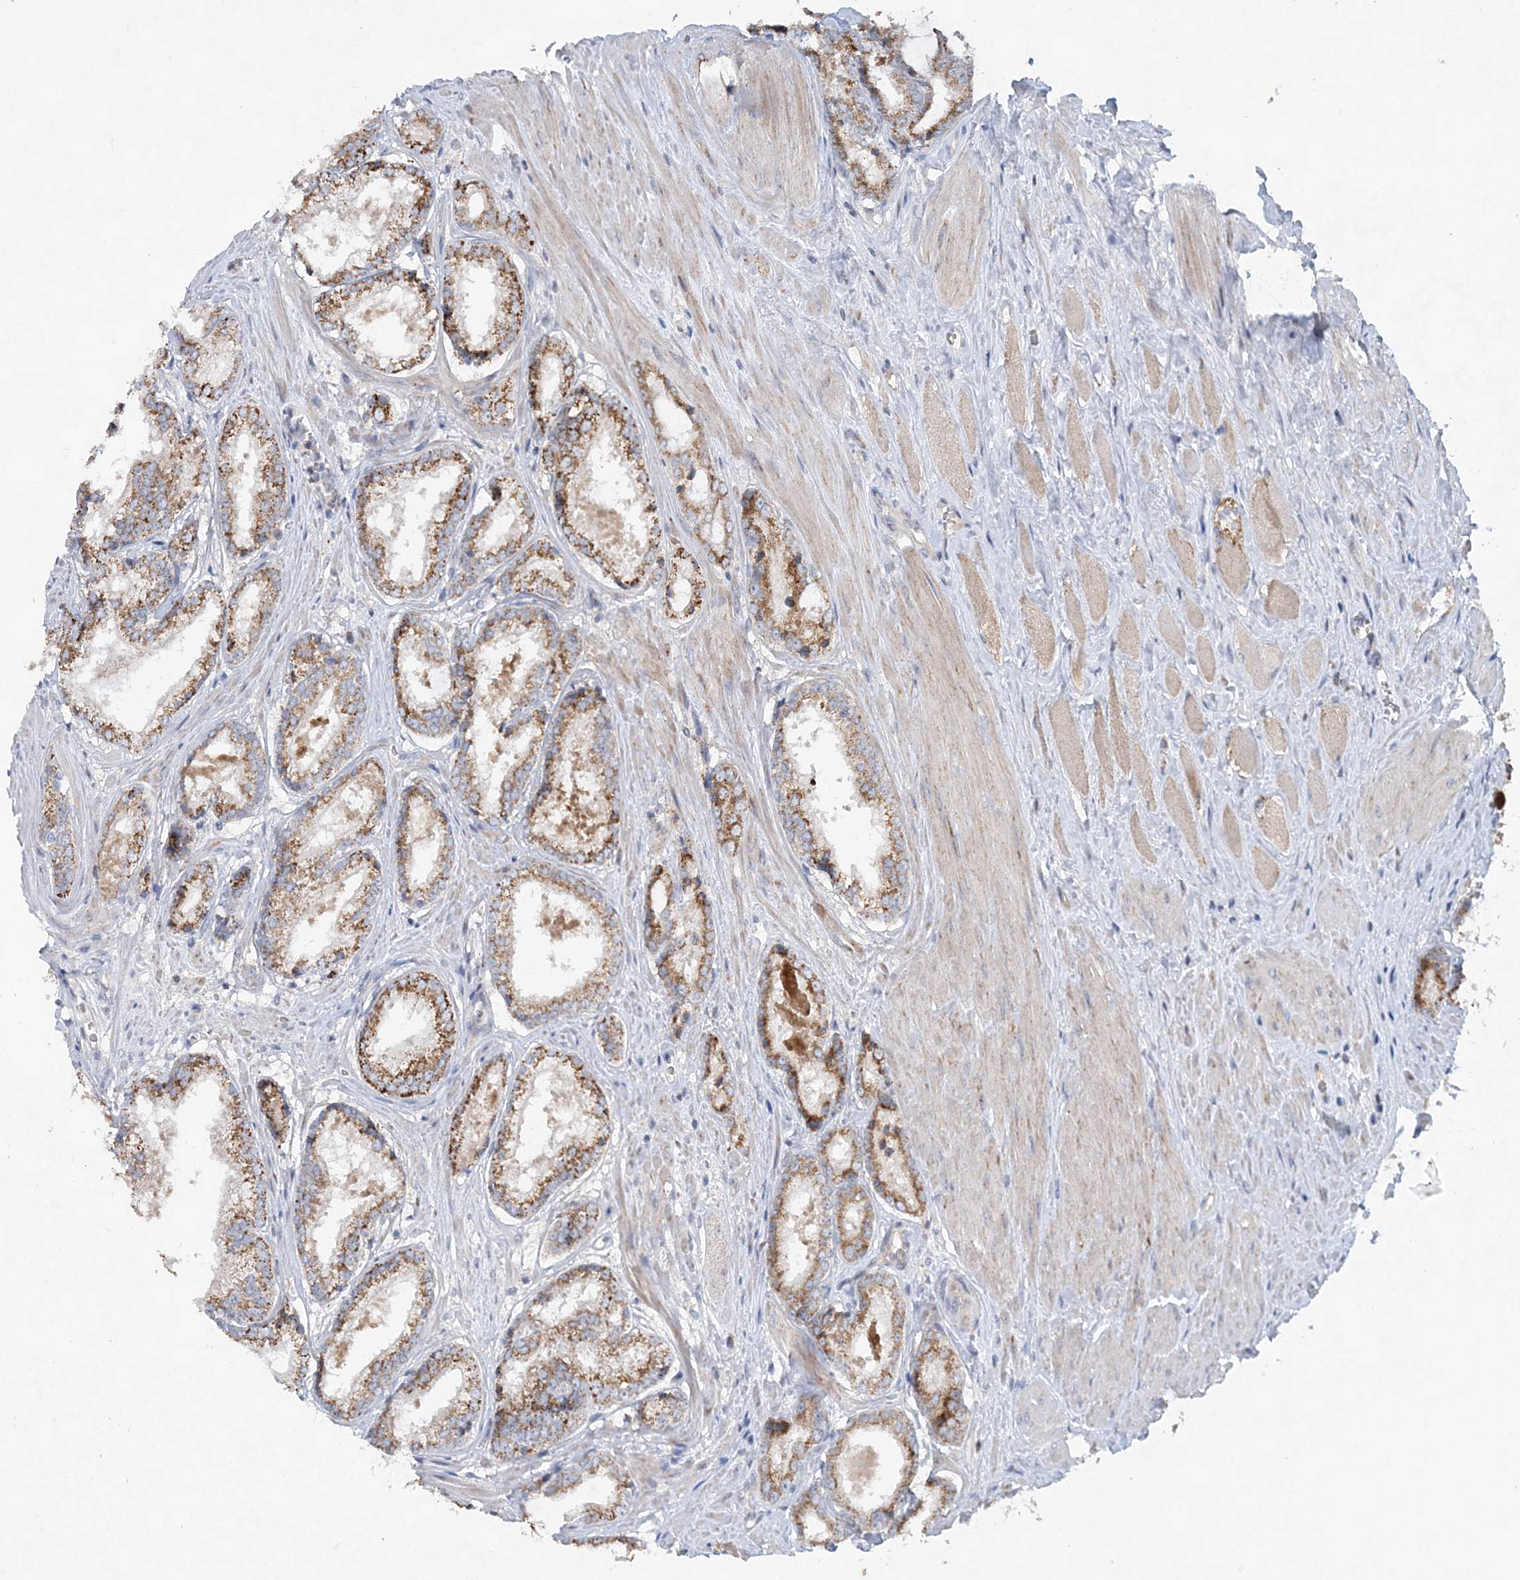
{"staining": {"intensity": "moderate", "quantity": ">75%", "location": "cytoplasmic/membranous"}, "tissue": "prostate cancer", "cell_type": "Tumor cells", "image_type": "cancer", "snomed": [{"axis": "morphology", "description": "Adenocarcinoma, Low grade"}, {"axis": "topography", "description": "Prostate"}], "caption": "High-magnification brightfield microscopy of prostate adenocarcinoma (low-grade) stained with DAB (3,3'-diaminobenzidine) (brown) and counterstained with hematoxylin (blue). tumor cells exhibit moderate cytoplasmic/membranous positivity is identified in about>75% of cells. The protein is shown in brown color, while the nuclei are stained blue.", "gene": "TRAPPC13", "patient": {"sex": "male", "age": 64}}